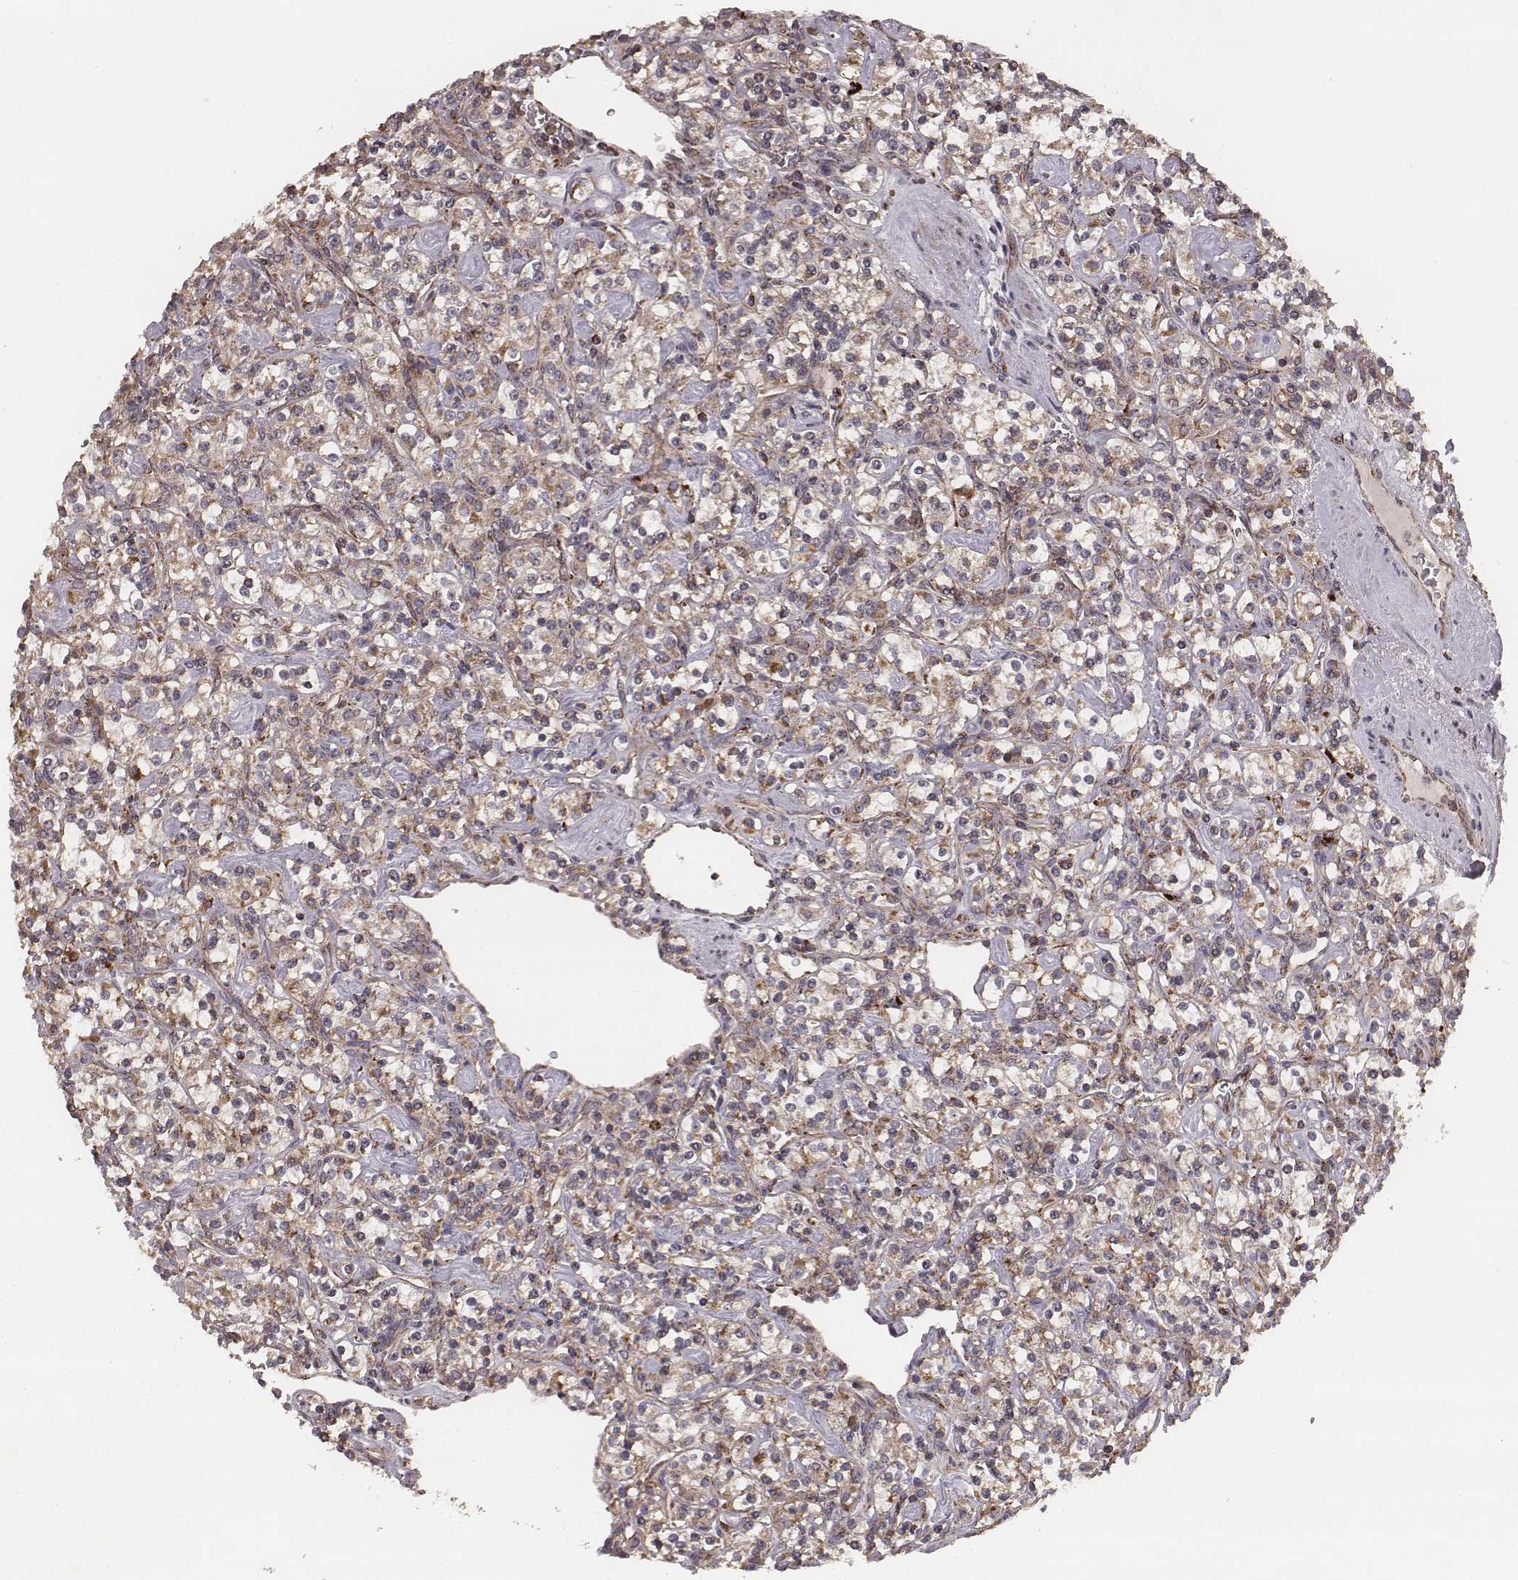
{"staining": {"intensity": "weak", "quantity": ">75%", "location": "cytoplasmic/membranous"}, "tissue": "renal cancer", "cell_type": "Tumor cells", "image_type": "cancer", "snomed": [{"axis": "morphology", "description": "Adenocarcinoma, NOS"}, {"axis": "topography", "description": "Kidney"}], "caption": "DAB (3,3'-diaminobenzidine) immunohistochemical staining of renal adenocarcinoma exhibits weak cytoplasmic/membranous protein positivity in approximately >75% of tumor cells.", "gene": "ZDHHC21", "patient": {"sex": "male", "age": 77}}